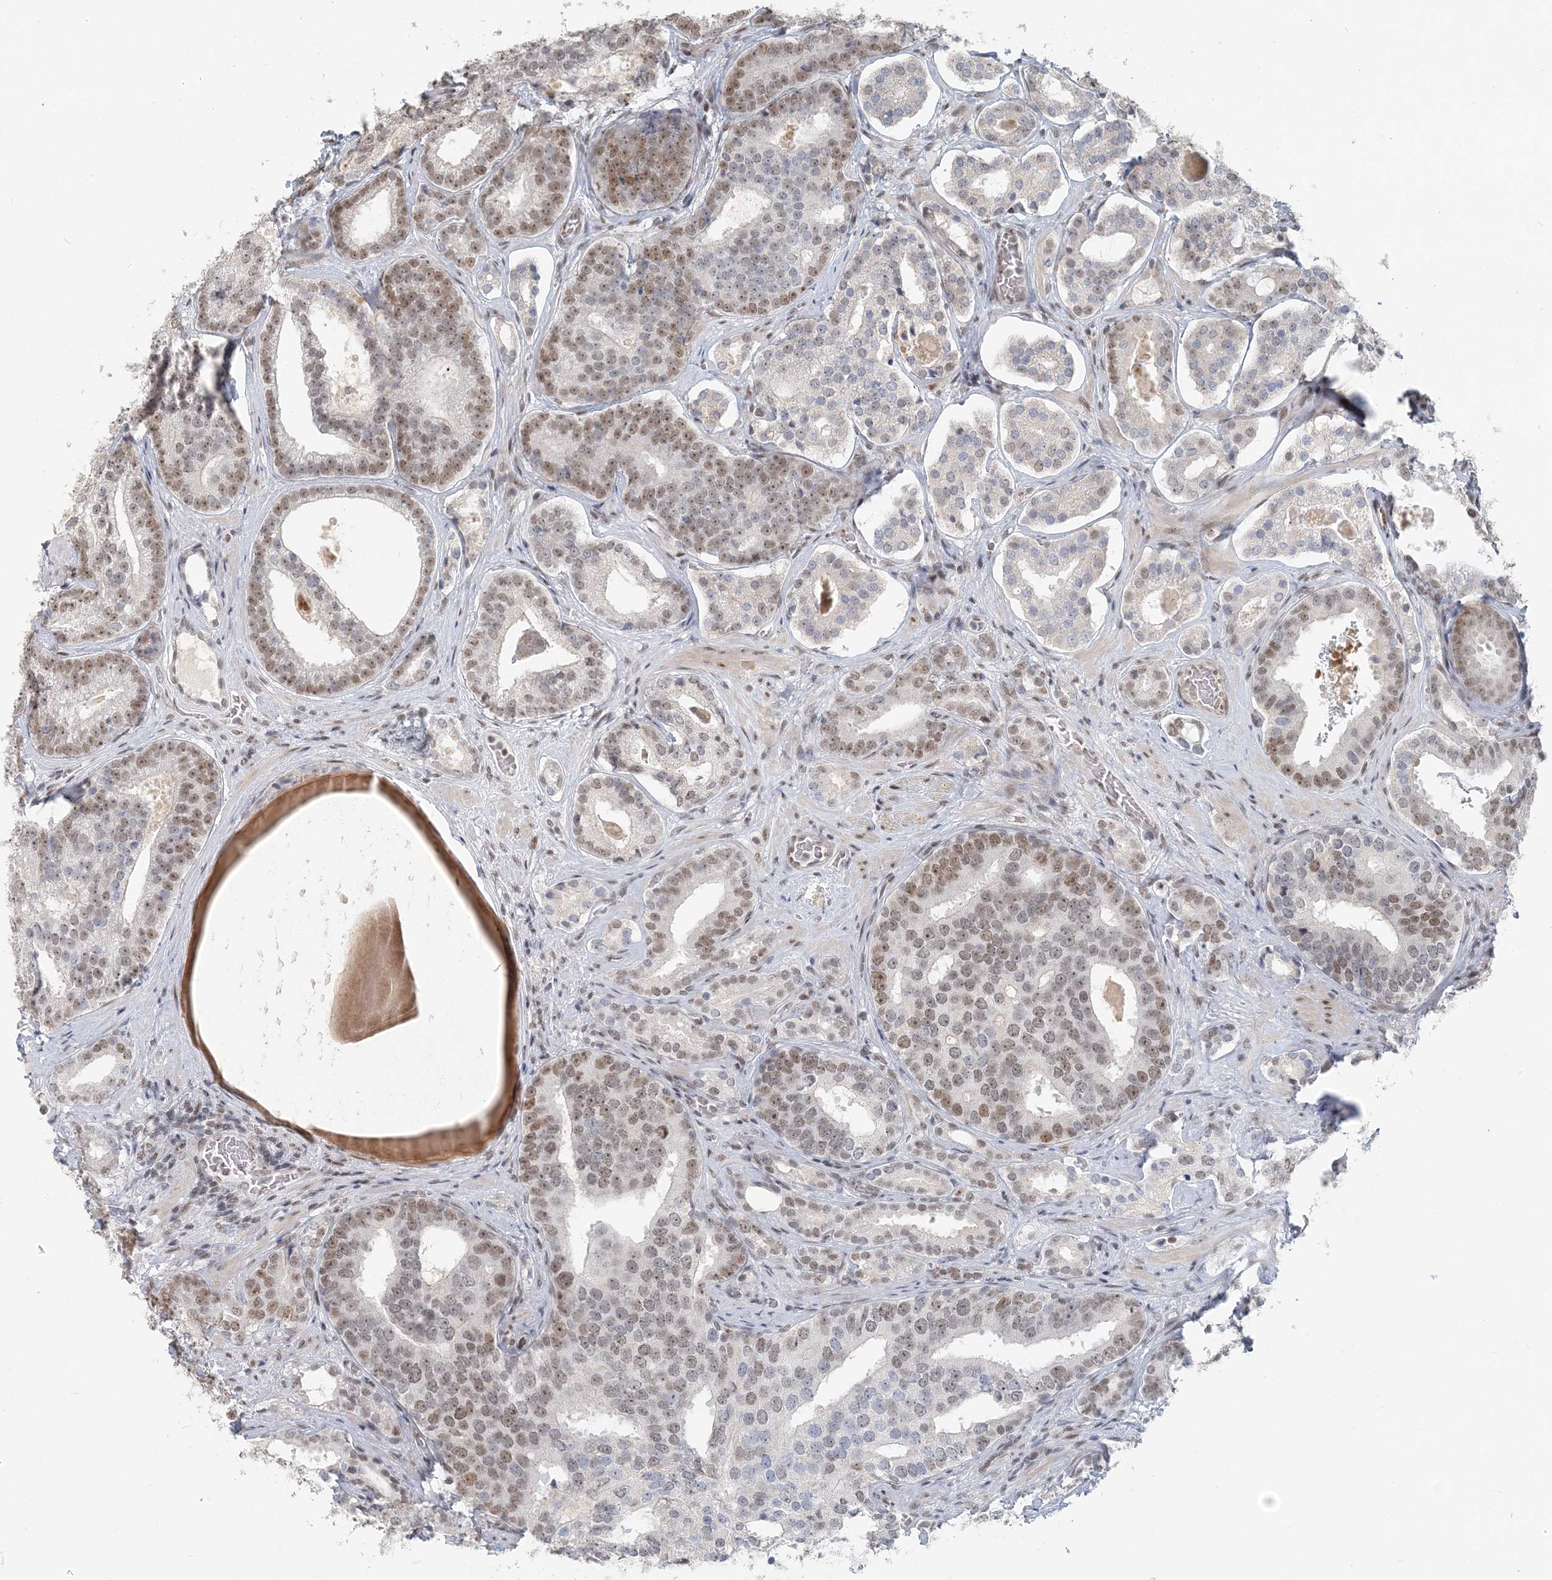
{"staining": {"intensity": "weak", "quantity": "<25%", "location": "nuclear"}, "tissue": "prostate cancer", "cell_type": "Tumor cells", "image_type": "cancer", "snomed": [{"axis": "morphology", "description": "Adenocarcinoma, High grade"}, {"axis": "topography", "description": "Prostate"}], "caption": "There is no significant staining in tumor cells of adenocarcinoma (high-grade) (prostate).", "gene": "BAZ1B", "patient": {"sex": "male", "age": 60}}